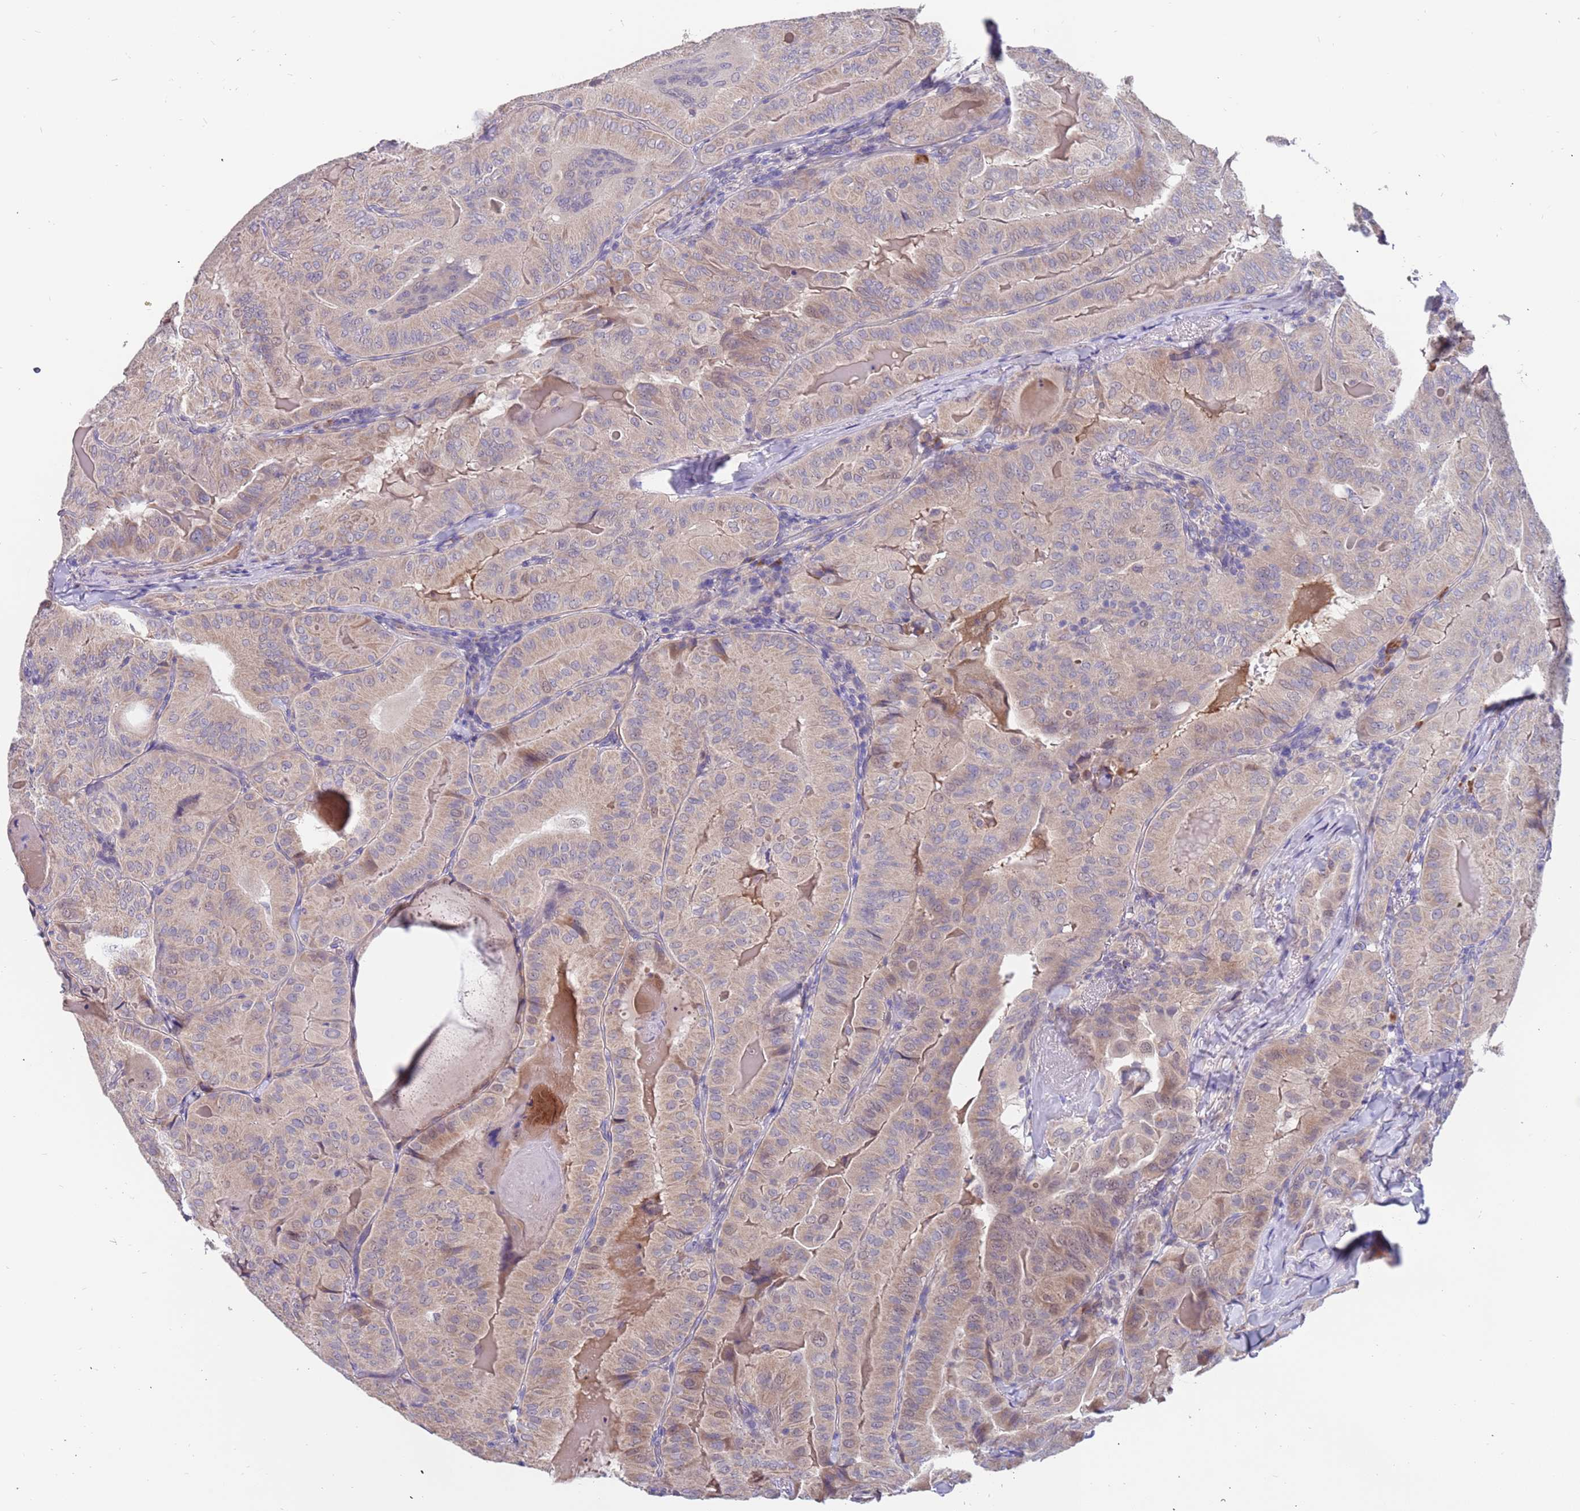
{"staining": {"intensity": "weak", "quantity": "<25%", "location": "cytoplasmic/membranous"}, "tissue": "thyroid cancer", "cell_type": "Tumor cells", "image_type": "cancer", "snomed": [{"axis": "morphology", "description": "Papillary adenocarcinoma, NOS"}, {"axis": "topography", "description": "Thyroid gland"}], "caption": "This is an immunohistochemistry (IHC) micrograph of human thyroid papillary adenocarcinoma. There is no positivity in tumor cells.", "gene": "ZNF746", "patient": {"sex": "female", "age": 68}}